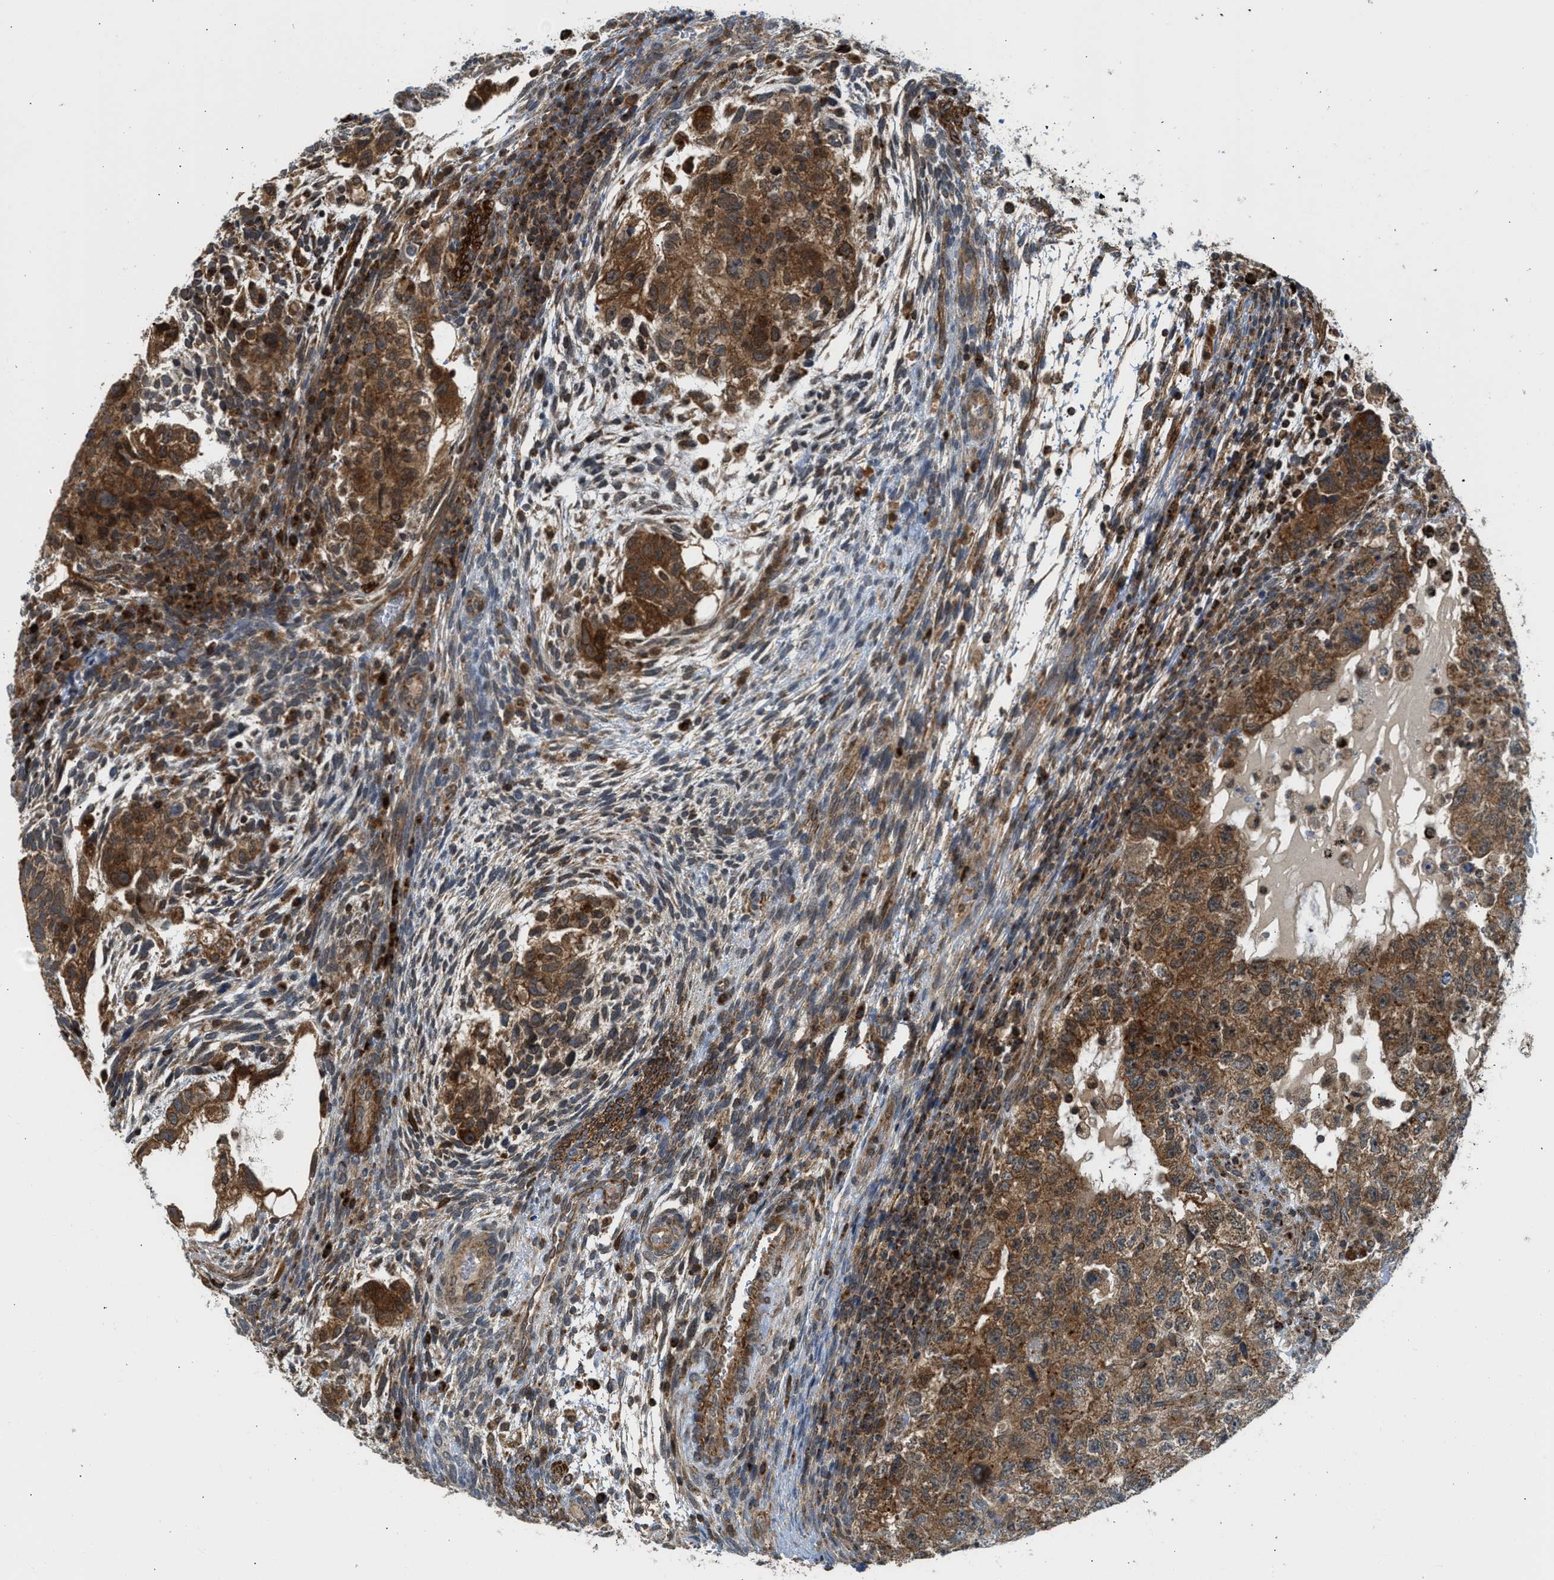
{"staining": {"intensity": "strong", "quantity": ">75%", "location": "cytoplasmic/membranous"}, "tissue": "testis cancer", "cell_type": "Tumor cells", "image_type": "cancer", "snomed": [{"axis": "morphology", "description": "Carcinoma, Embryonal, NOS"}, {"axis": "topography", "description": "Testis"}], "caption": "Immunohistochemistry histopathology image of neoplastic tissue: testis cancer (embryonal carcinoma) stained using immunohistochemistry displays high levels of strong protein expression localized specifically in the cytoplasmic/membranous of tumor cells, appearing as a cytoplasmic/membranous brown color.", "gene": "SESN2", "patient": {"sex": "male", "age": 36}}